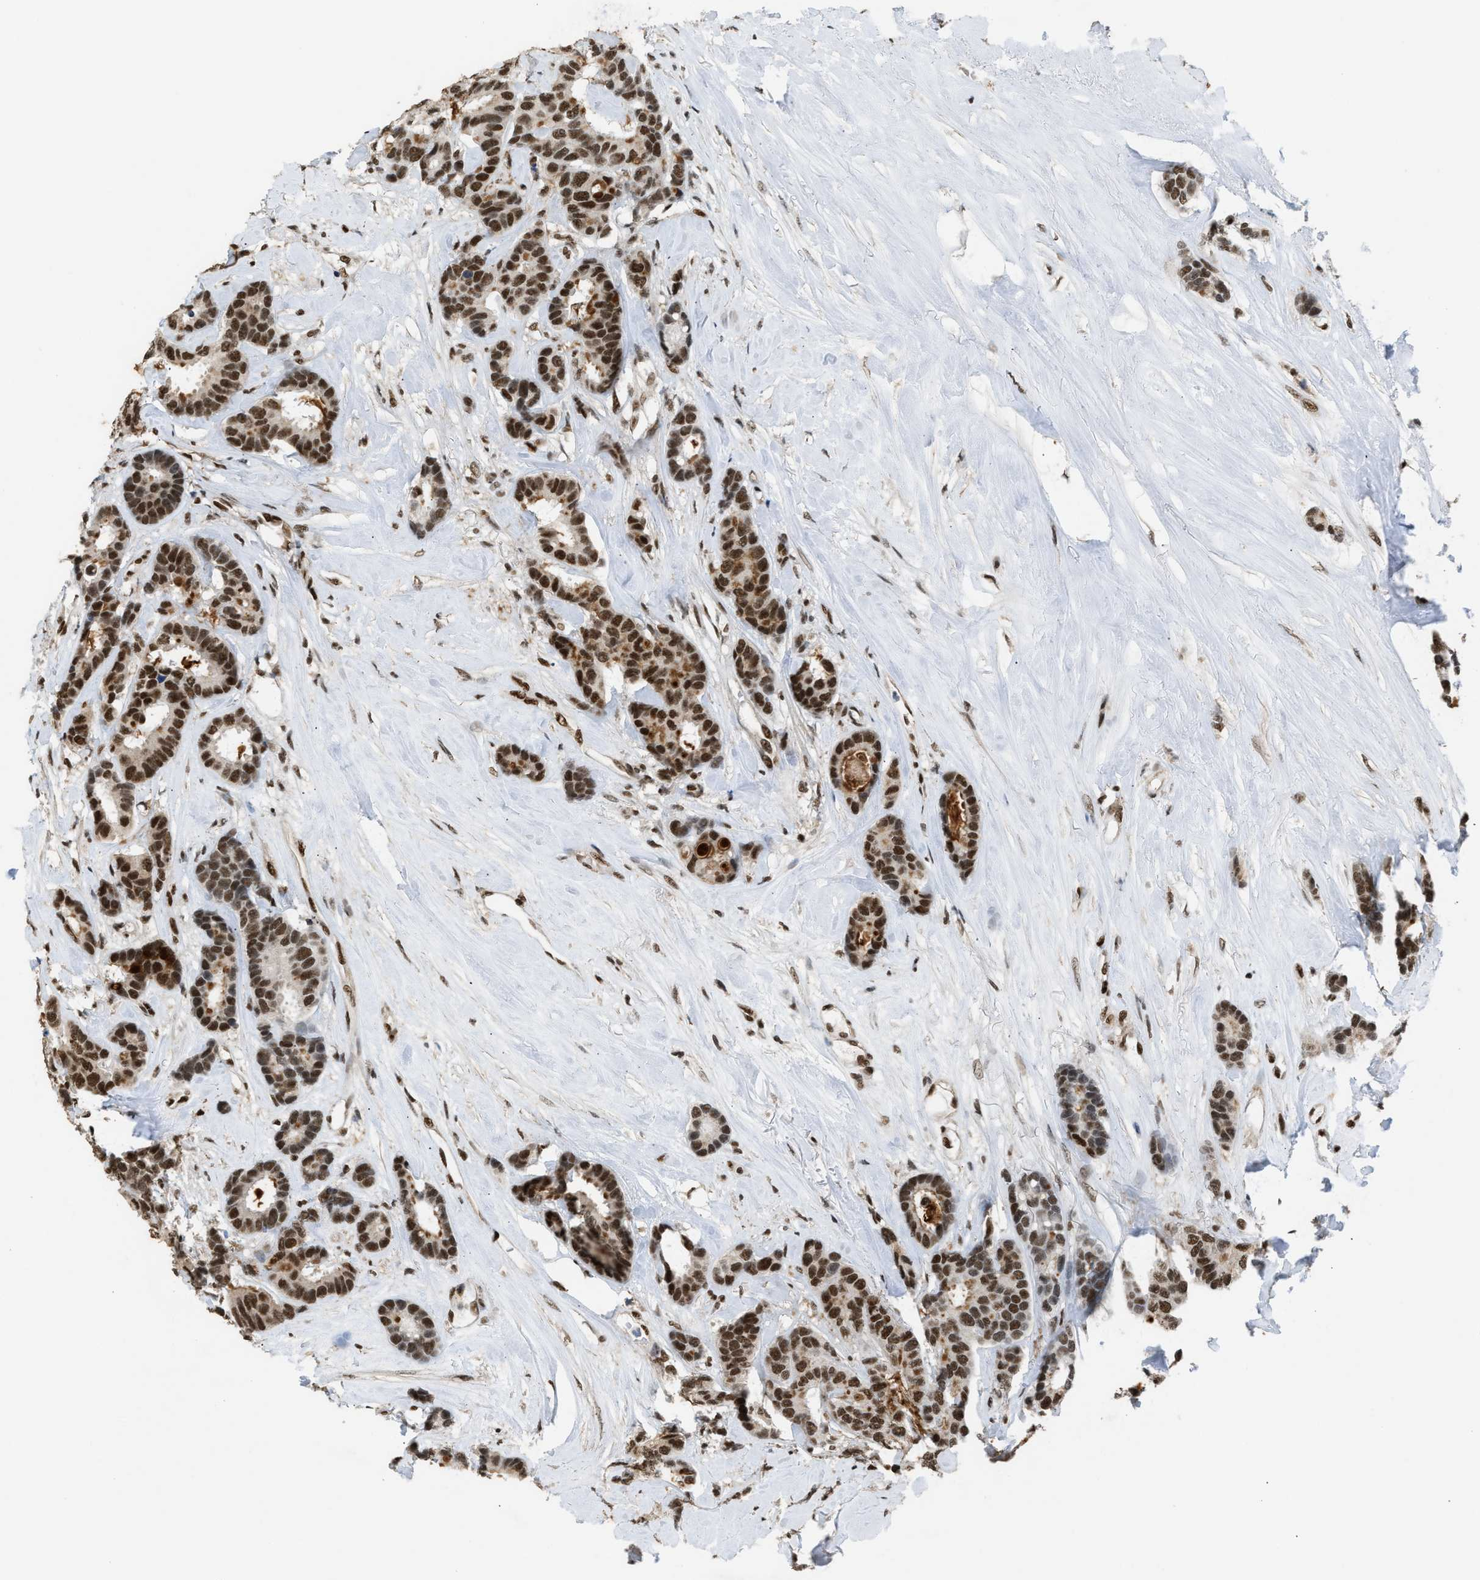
{"staining": {"intensity": "strong", "quantity": ">75%", "location": "nuclear"}, "tissue": "breast cancer", "cell_type": "Tumor cells", "image_type": "cancer", "snomed": [{"axis": "morphology", "description": "Duct carcinoma"}, {"axis": "topography", "description": "Breast"}], "caption": "Immunohistochemistry of breast cancer reveals high levels of strong nuclear staining in approximately >75% of tumor cells. The protein of interest is shown in brown color, while the nuclei are stained blue.", "gene": "SCAF4", "patient": {"sex": "female", "age": 87}}